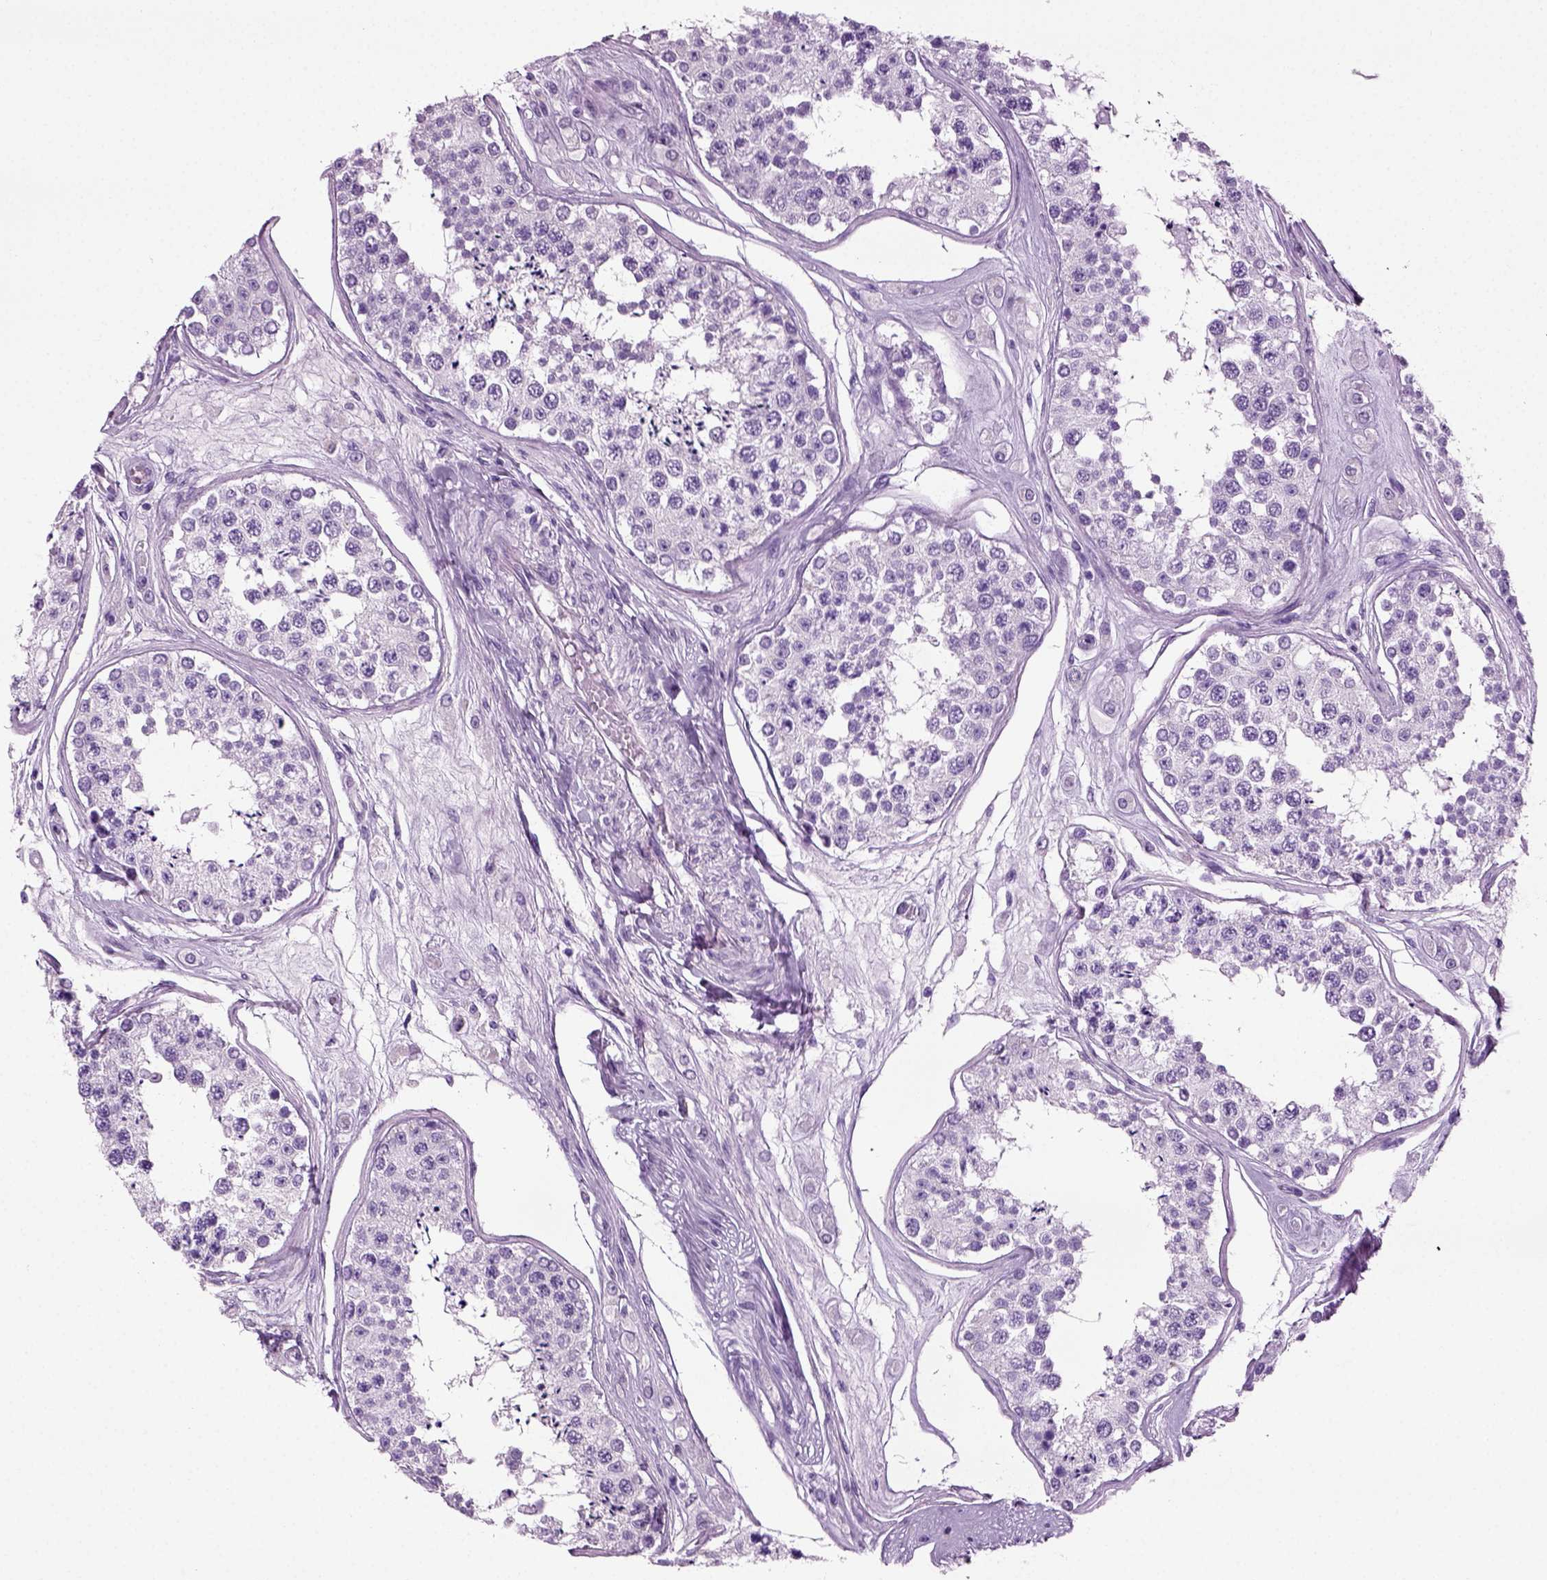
{"staining": {"intensity": "negative", "quantity": "none", "location": "none"}, "tissue": "testis", "cell_type": "Cells in seminiferous ducts", "image_type": "normal", "snomed": [{"axis": "morphology", "description": "Normal tissue, NOS"}, {"axis": "topography", "description": "Testis"}], "caption": "Photomicrograph shows no protein positivity in cells in seminiferous ducts of normal testis. (Immunohistochemistry, brightfield microscopy, high magnification).", "gene": "CD109", "patient": {"sex": "male", "age": 25}}